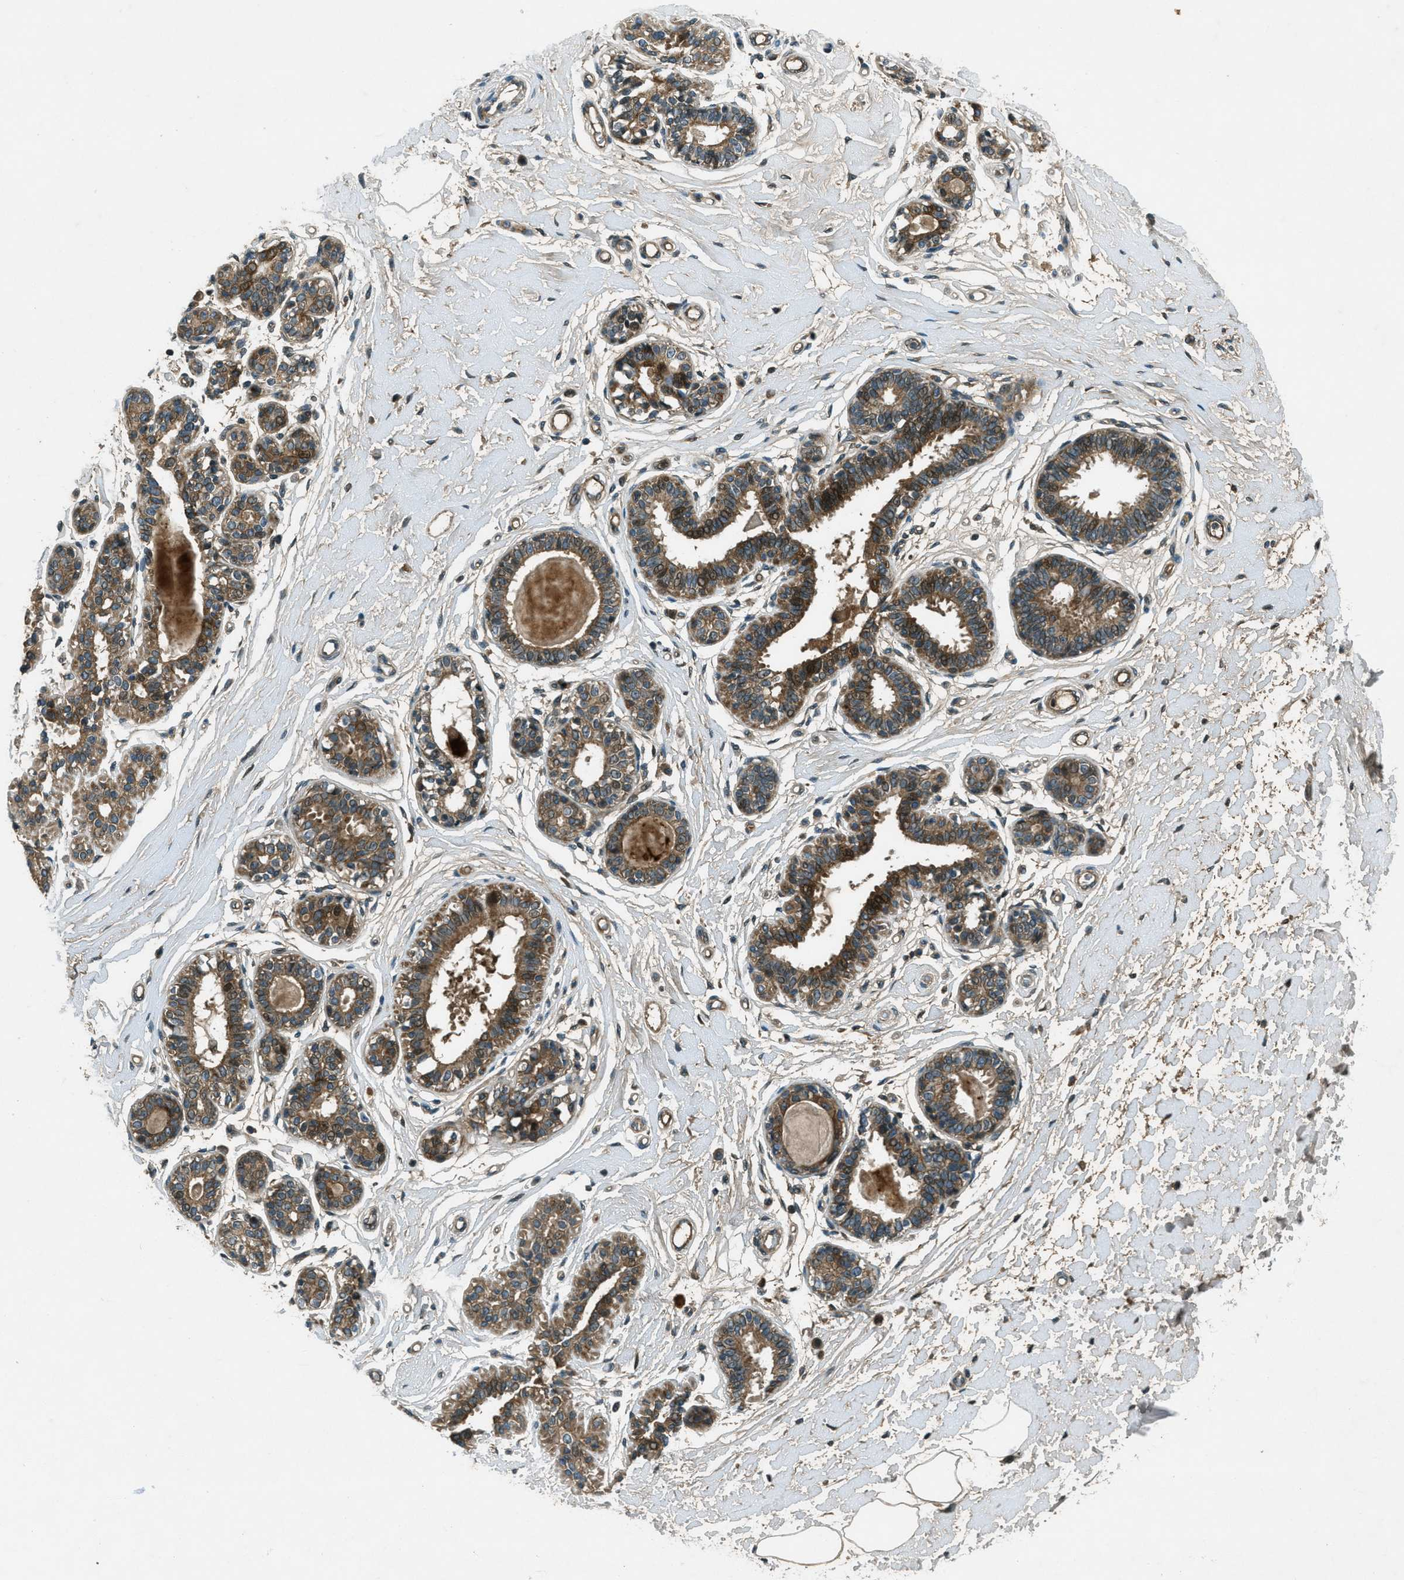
{"staining": {"intensity": "negative", "quantity": "none", "location": "none"}, "tissue": "breast", "cell_type": "Adipocytes", "image_type": "normal", "snomed": [{"axis": "morphology", "description": "Normal tissue, NOS"}, {"axis": "morphology", "description": "Lobular carcinoma"}, {"axis": "topography", "description": "Breast"}], "caption": "The histopathology image exhibits no staining of adipocytes in unremarkable breast.", "gene": "STK11", "patient": {"sex": "female", "age": 59}}